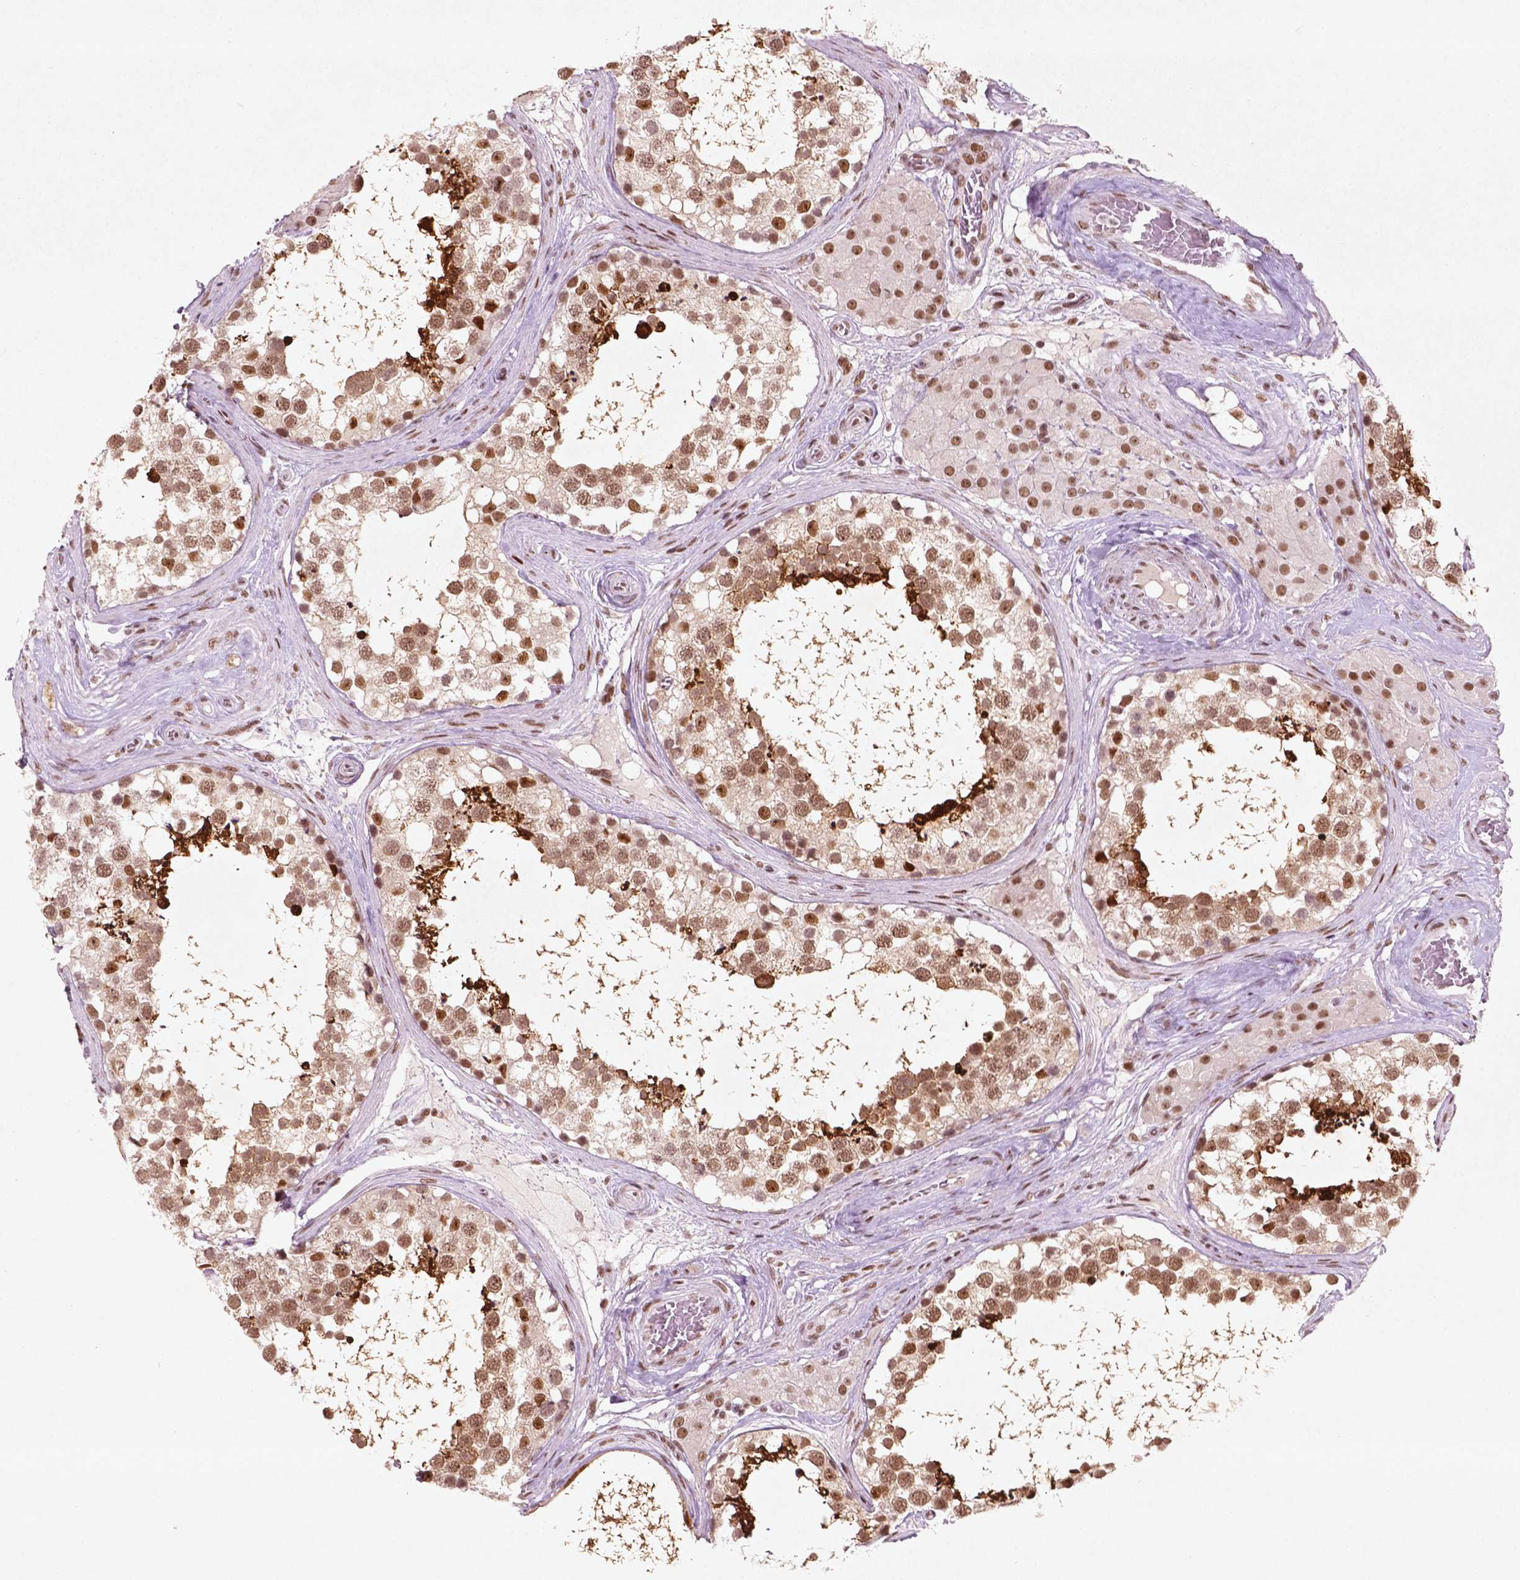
{"staining": {"intensity": "strong", "quantity": ">75%", "location": "nuclear"}, "tissue": "testis", "cell_type": "Cells in seminiferous ducts", "image_type": "normal", "snomed": [{"axis": "morphology", "description": "Normal tissue, NOS"}, {"axis": "morphology", "description": "Seminoma, NOS"}, {"axis": "topography", "description": "Testis"}], "caption": "Immunohistochemical staining of unremarkable human testis displays strong nuclear protein expression in about >75% of cells in seminiferous ducts.", "gene": "HMG20B", "patient": {"sex": "male", "age": 65}}